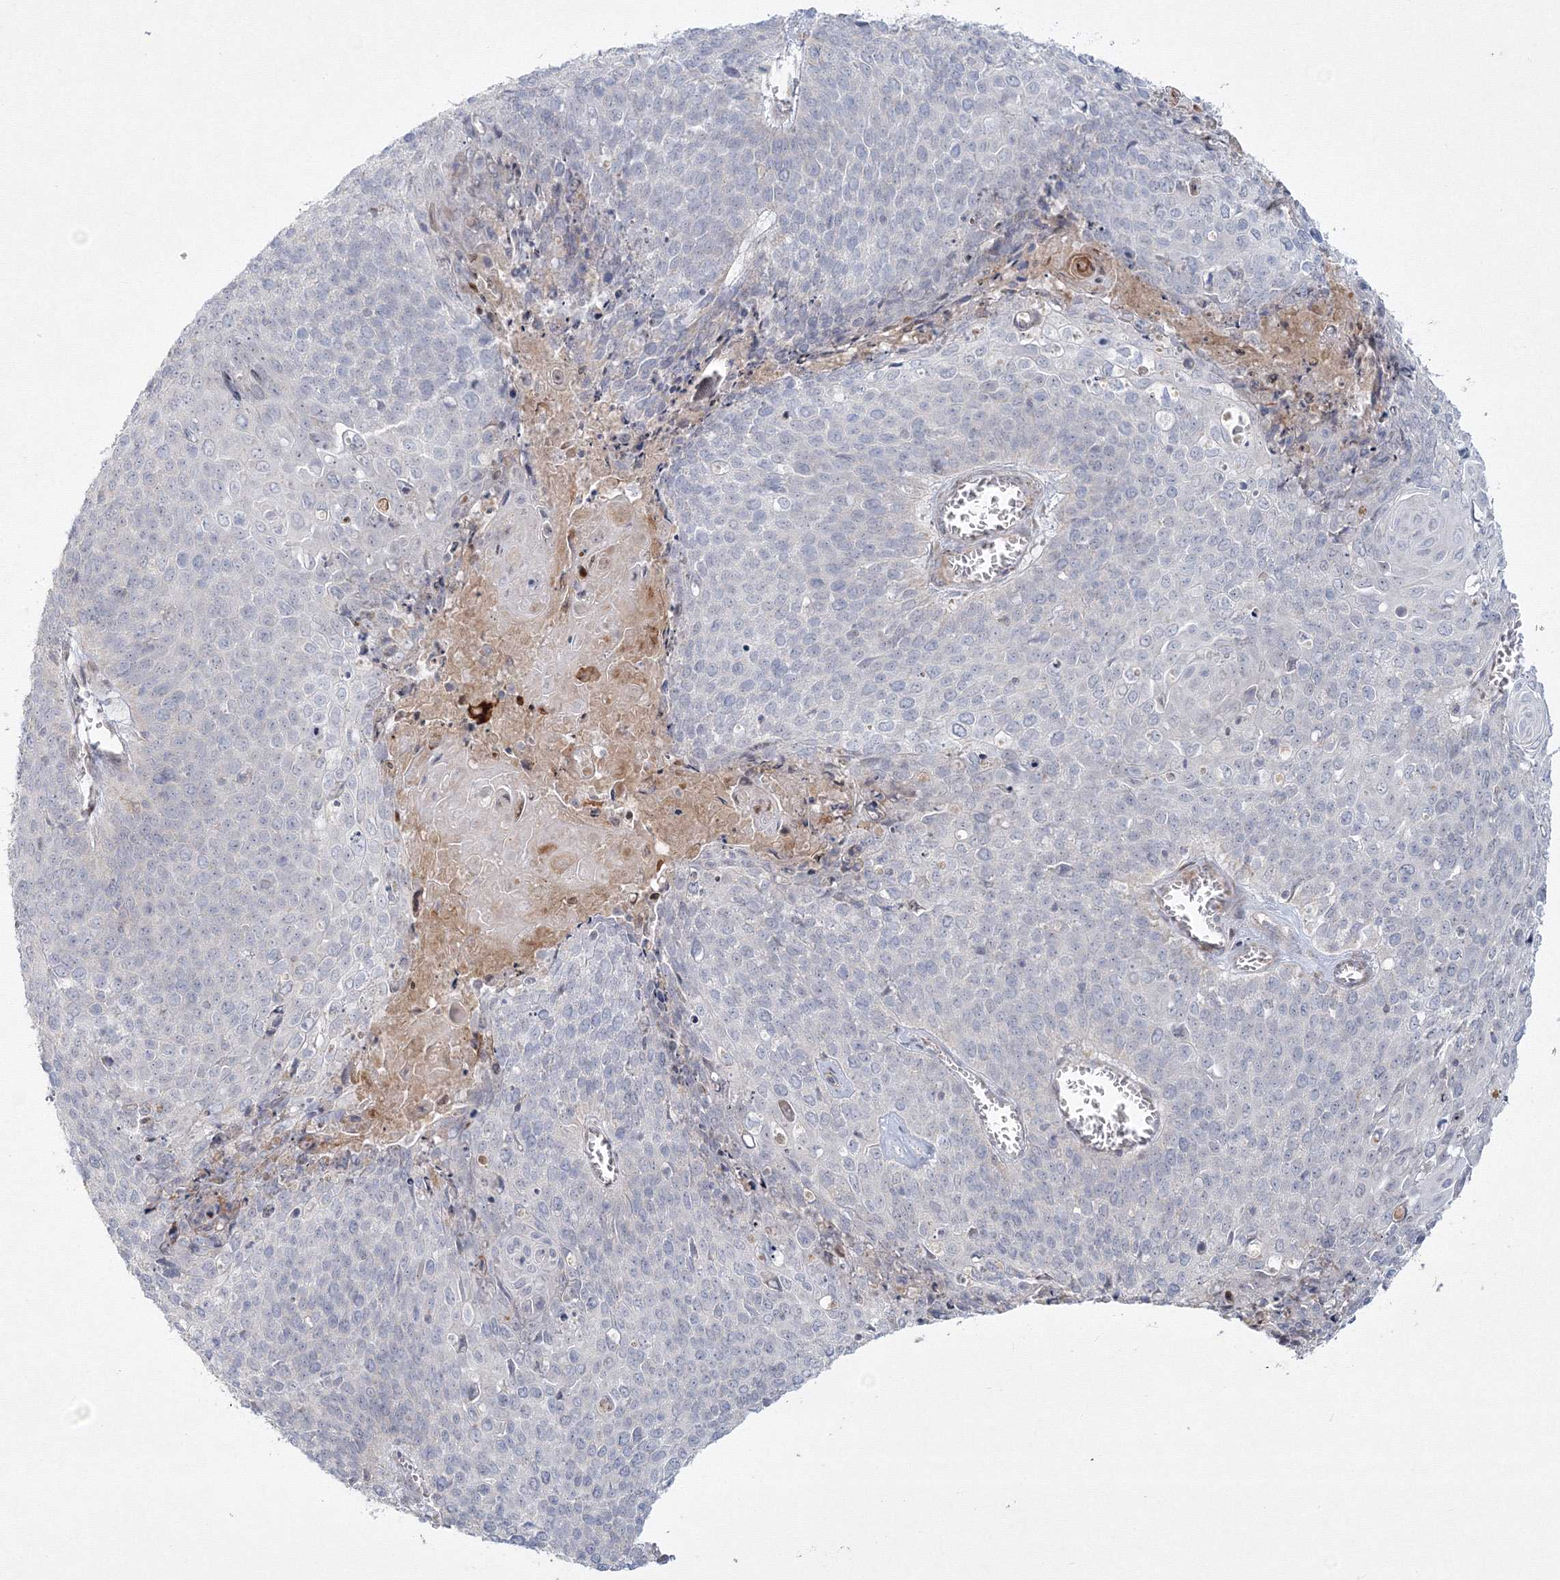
{"staining": {"intensity": "negative", "quantity": "none", "location": "none"}, "tissue": "cervical cancer", "cell_type": "Tumor cells", "image_type": "cancer", "snomed": [{"axis": "morphology", "description": "Squamous cell carcinoma, NOS"}, {"axis": "topography", "description": "Cervix"}], "caption": "Histopathology image shows no protein expression in tumor cells of cervical squamous cell carcinoma tissue.", "gene": "WDR49", "patient": {"sex": "female", "age": 39}}